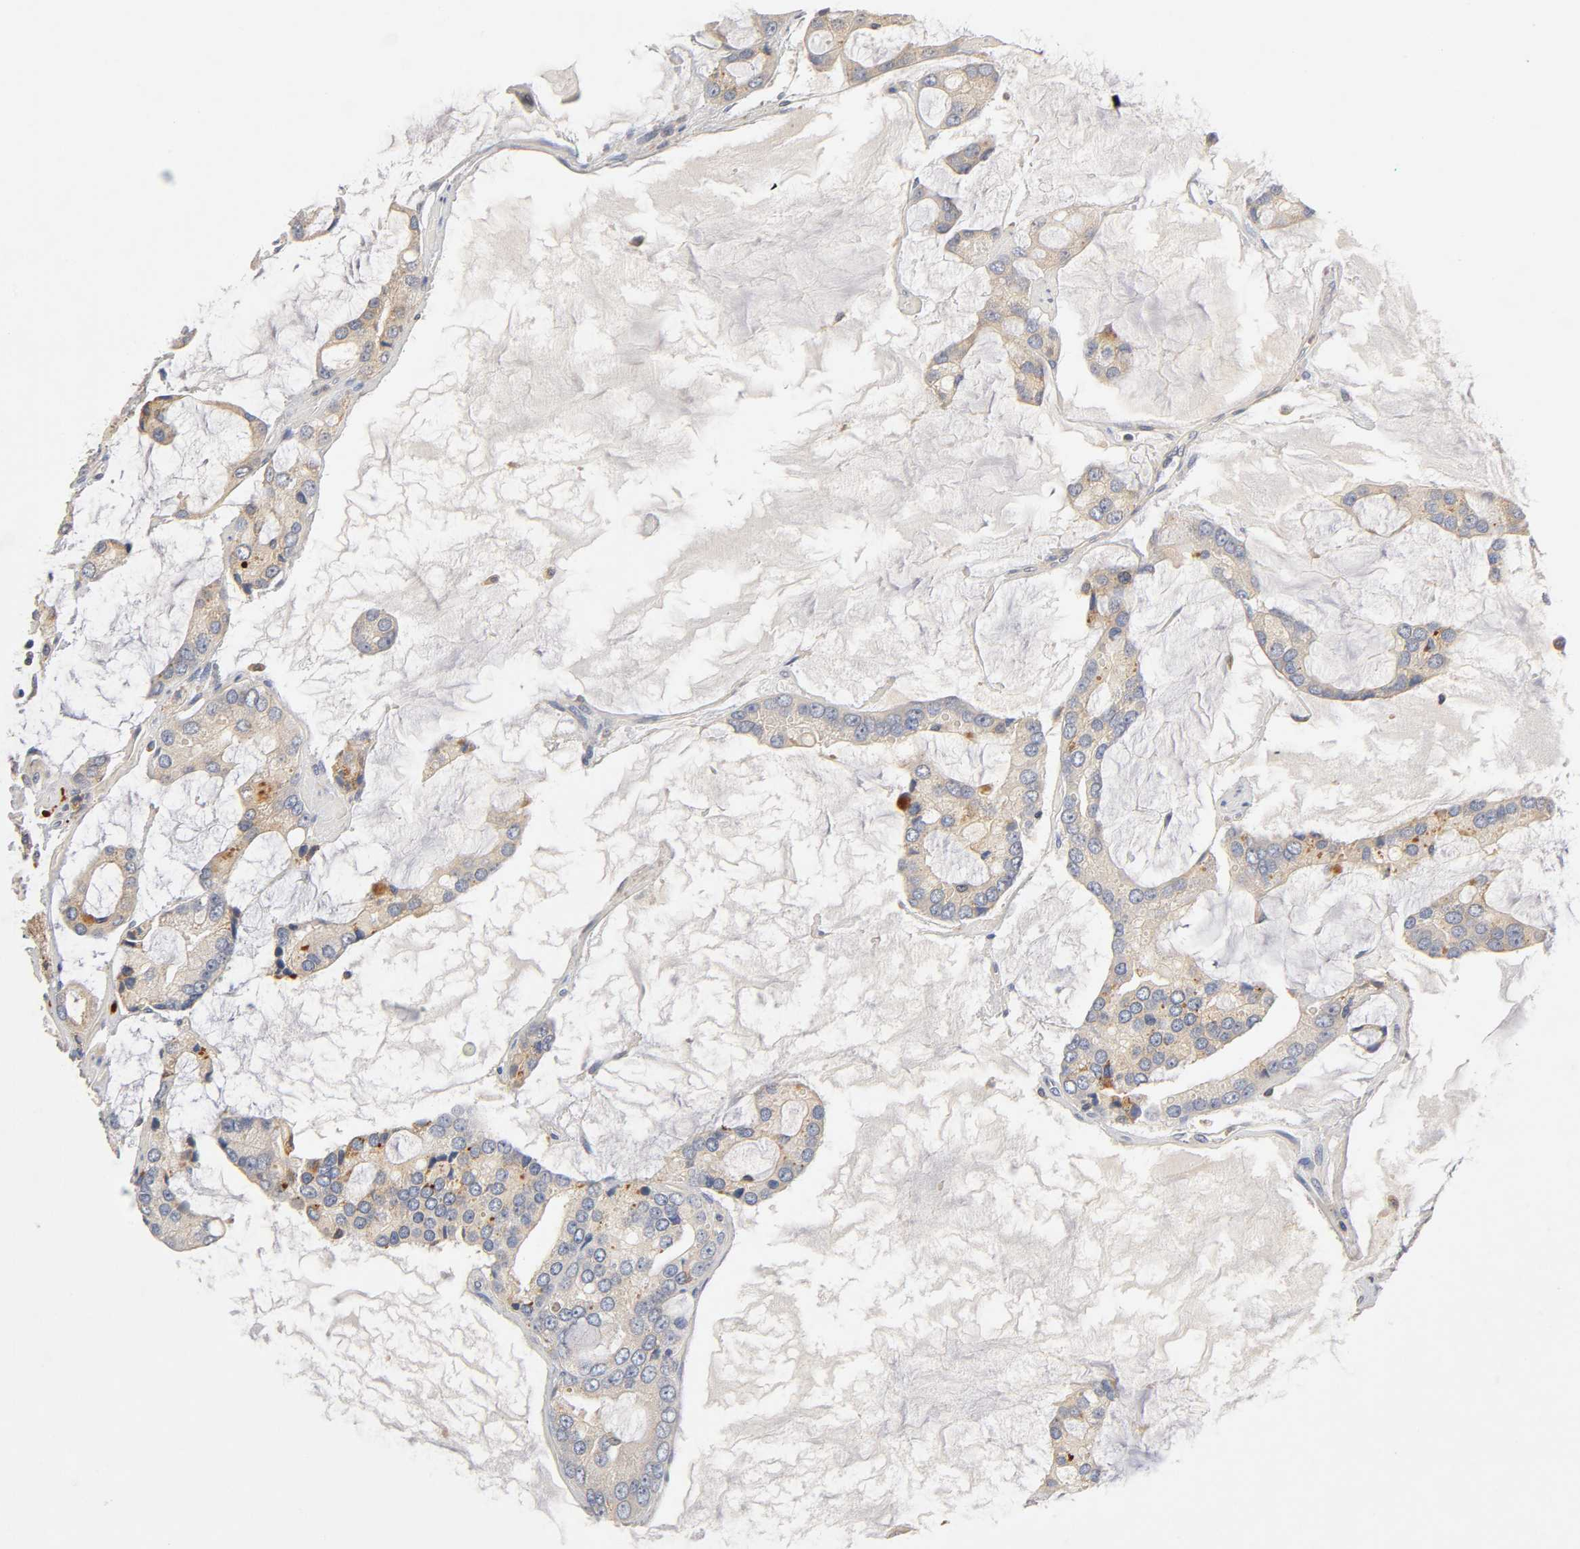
{"staining": {"intensity": "weak", "quantity": ">75%", "location": "cytoplasmic/membranous"}, "tissue": "prostate cancer", "cell_type": "Tumor cells", "image_type": "cancer", "snomed": [{"axis": "morphology", "description": "Adenocarcinoma, High grade"}, {"axis": "topography", "description": "Prostate"}], "caption": "IHC staining of prostate cancer (high-grade adenocarcinoma), which reveals low levels of weak cytoplasmic/membranous staining in about >75% of tumor cells indicating weak cytoplasmic/membranous protein positivity. The staining was performed using DAB (3,3'-diaminobenzidine) (brown) for protein detection and nuclei were counterstained in hematoxylin (blue).", "gene": "RHOA", "patient": {"sex": "male", "age": 67}}